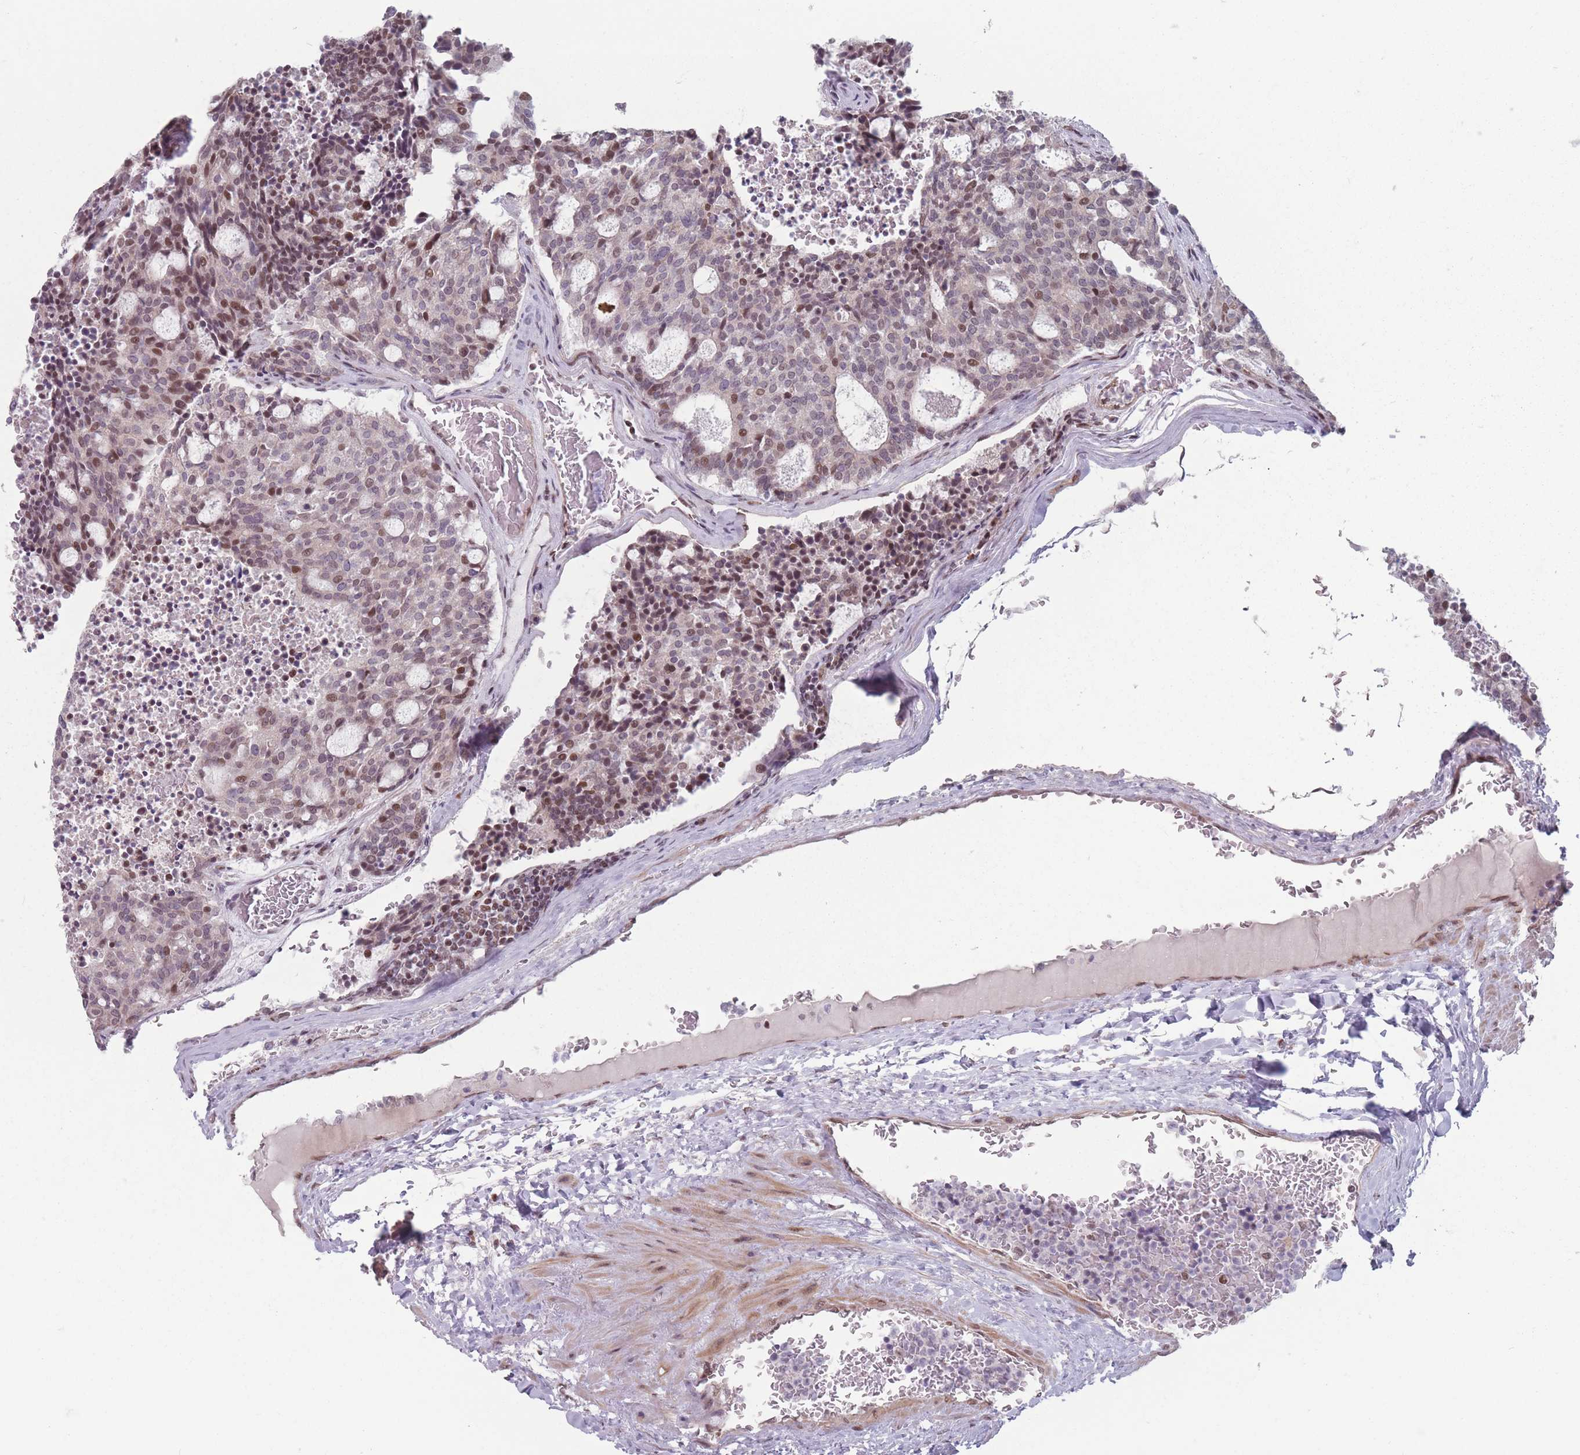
{"staining": {"intensity": "moderate", "quantity": "25%-75%", "location": "nuclear"}, "tissue": "carcinoid", "cell_type": "Tumor cells", "image_type": "cancer", "snomed": [{"axis": "morphology", "description": "Carcinoid, malignant, NOS"}, {"axis": "topography", "description": "Pancreas"}], "caption": "A brown stain highlights moderate nuclear expression of a protein in human carcinoid tumor cells. The staining was performed using DAB (3,3'-diaminobenzidine) to visualize the protein expression in brown, while the nuclei were stained in blue with hematoxylin (Magnification: 20x).", "gene": "SH3BGRL2", "patient": {"sex": "female", "age": 54}}